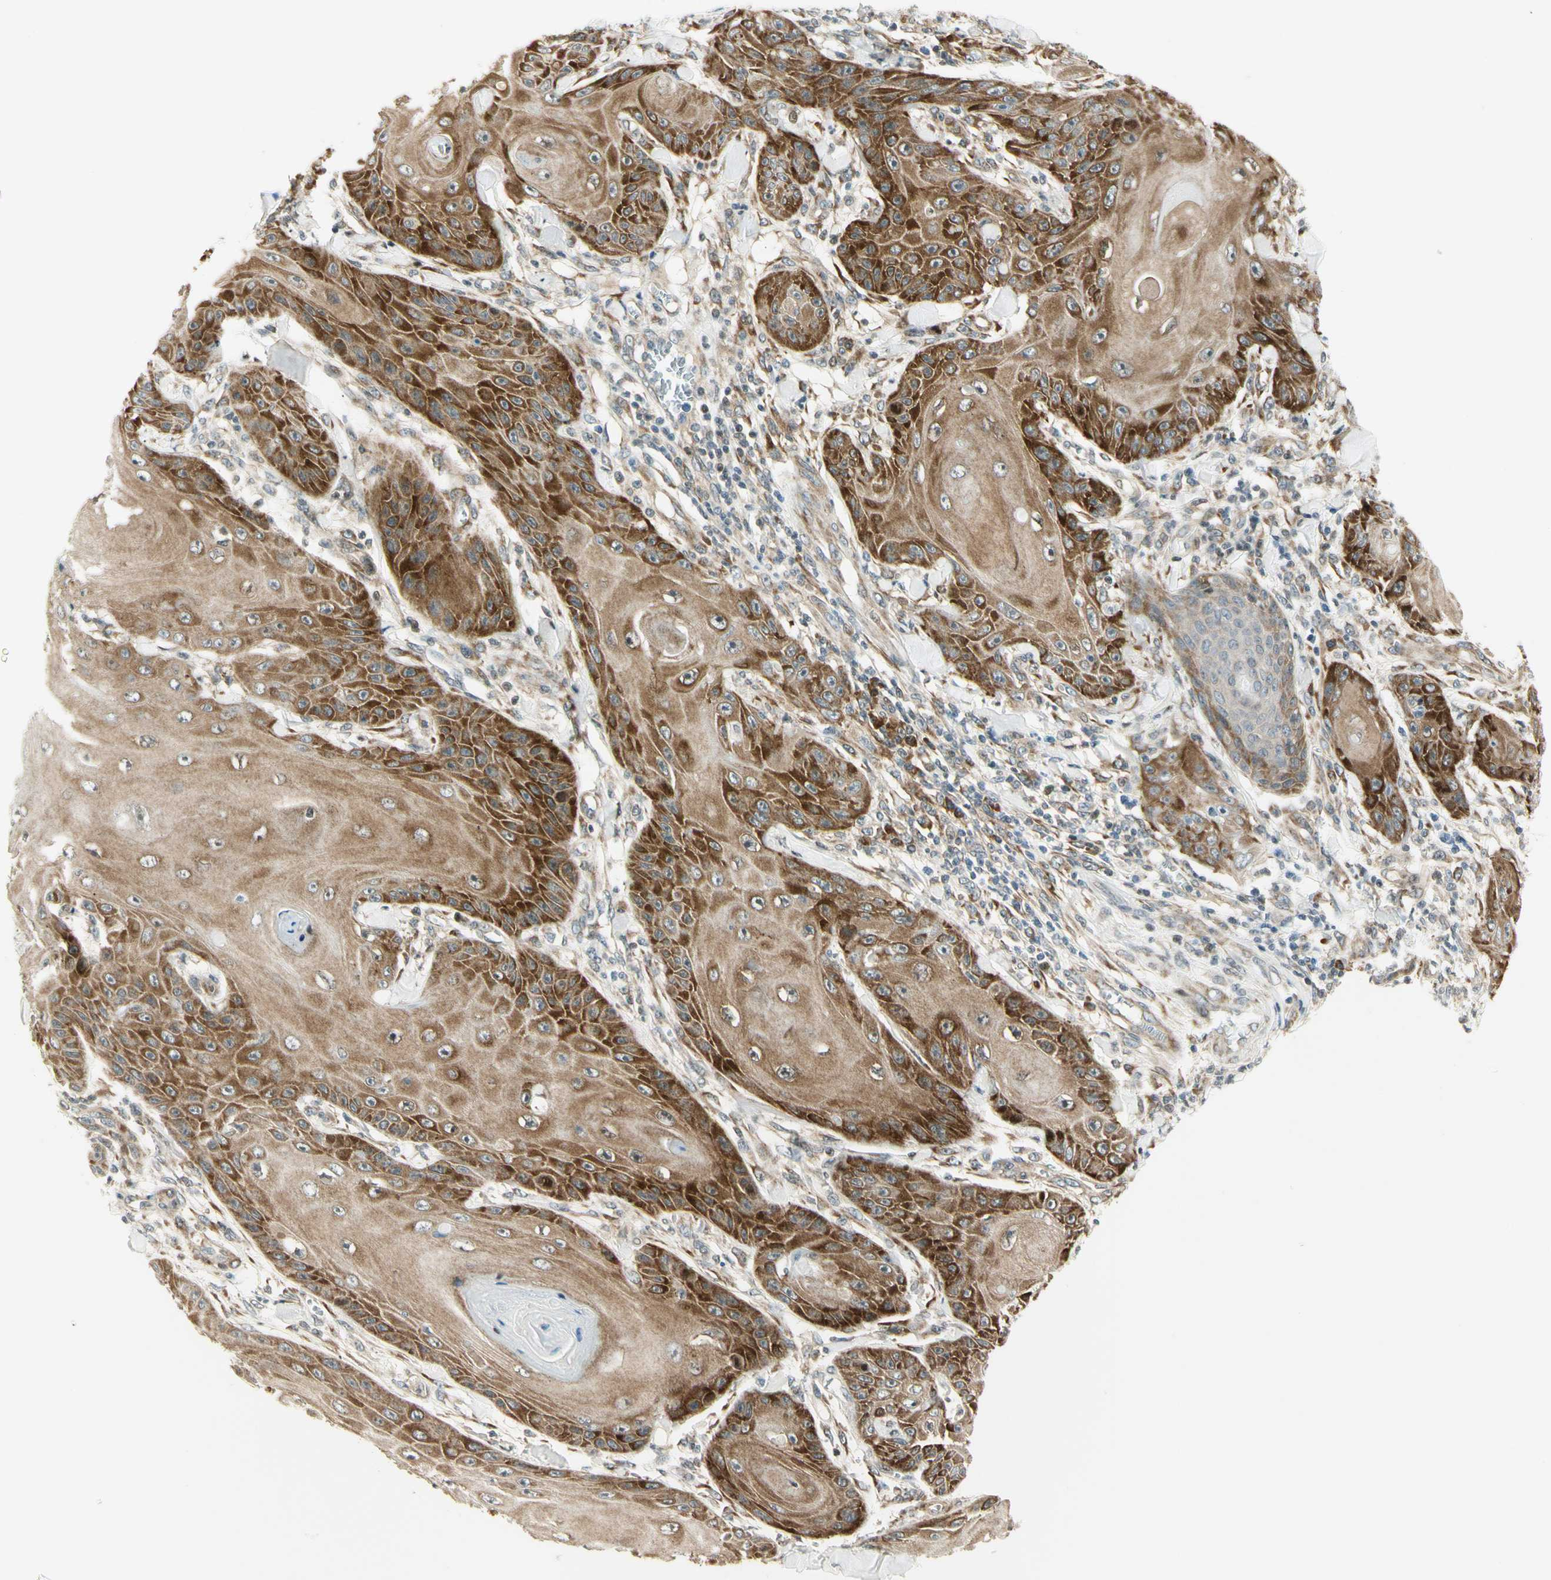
{"staining": {"intensity": "strong", "quantity": ">75%", "location": "cytoplasmic/membranous"}, "tissue": "skin cancer", "cell_type": "Tumor cells", "image_type": "cancer", "snomed": [{"axis": "morphology", "description": "Squamous cell carcinoma, NOS"}, {"axis": "topography", "description": "Skin"}], "caption": "This photomicrograph reveals IHC staining of human squamous cell carcinoma (skin), with high strong cytoplasmic/membranous staining in about >75% of tumor cells.", "gene": "TPT1", "patient": {"sex": "female", "age": 78}}